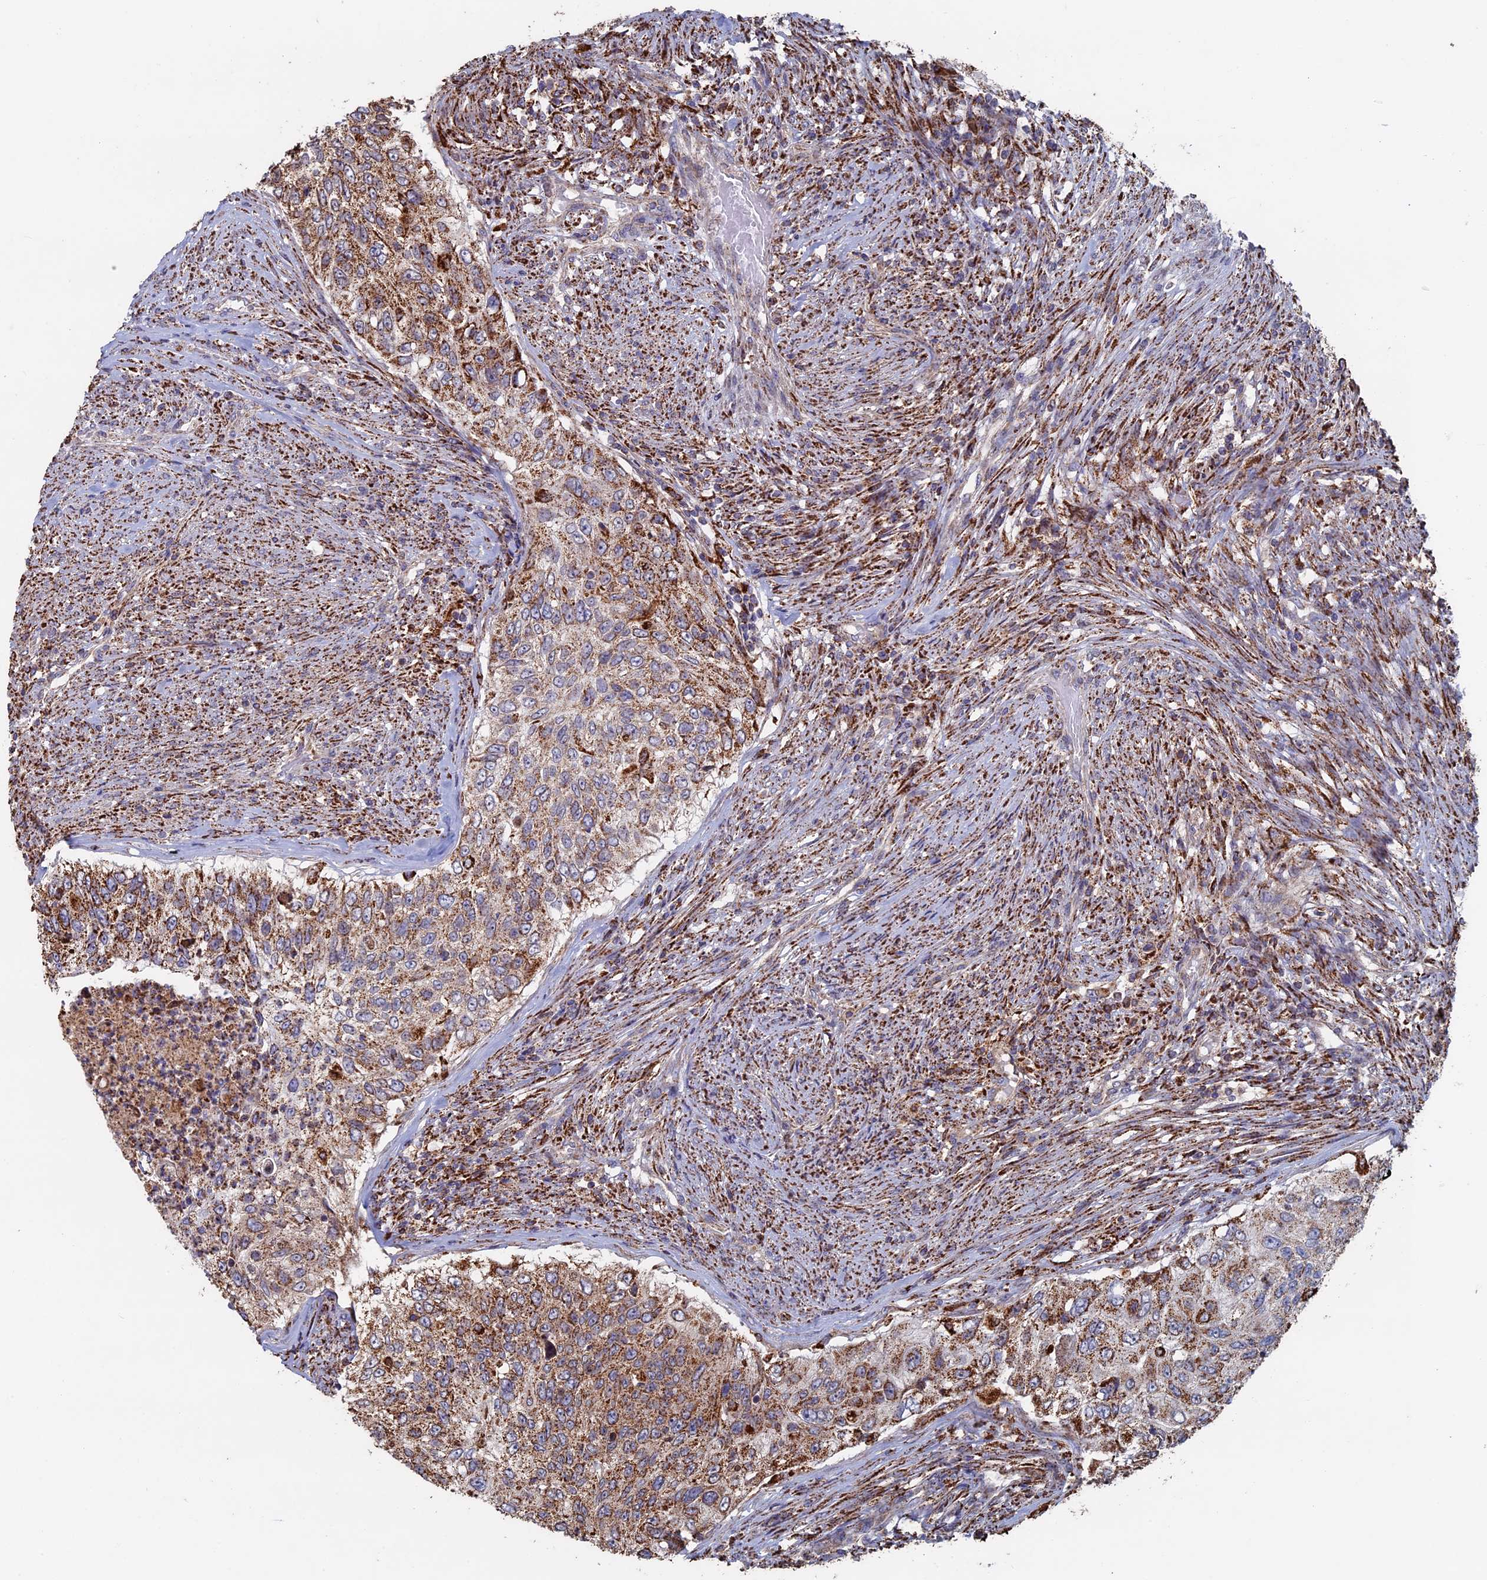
{"staining": {"intensity": "strong", "quantity": ">75%", "location": "cytoplasmic/membranous"}, "tissue": "urothelial cancer", "cell_type": "Tumor cells", "image_type": "cancer", "snomed": [{"axis": "morphology", "description": "Urothelial carcinoma, High grade"}, {"axis": "topography", "description": "Urinary bladder"}], "caption": "Immunohistochemistry histopathology image of neoplastic tissue: human urothelial carcinoma (high-grade) stained using immunohistochemistry (IHC) displays high levels of strong protein expression localized specifically in the cytoplasmic/membranous of tumor cells, appearing as a cytoplasmic/membranous brown color.", "gene": "SEC24D", "patient": {"sex": "female", "age": 60}}